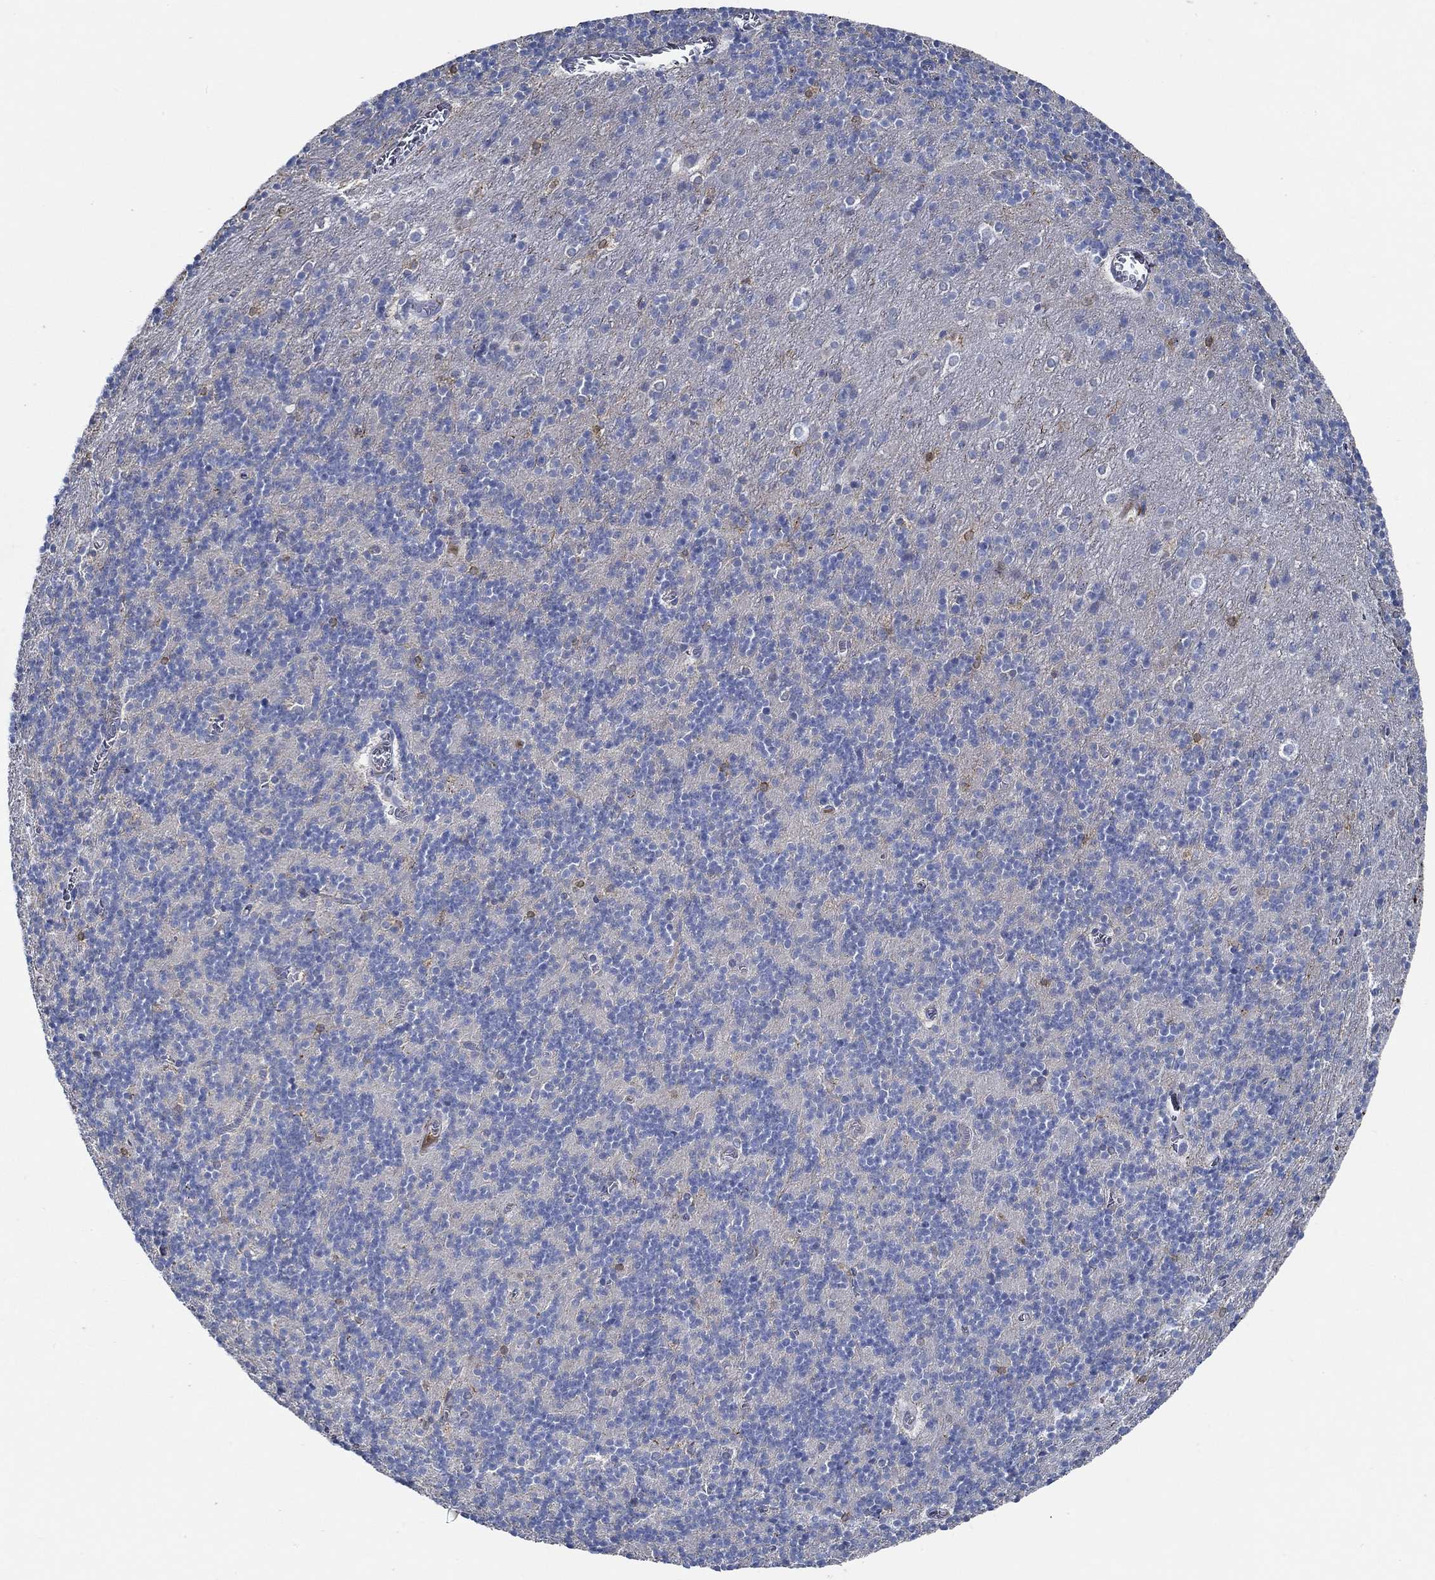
{"staining": {"intensity": "negative", "quantity": "none", "location": "none"}, "tissue": "cerebellum", "cell_type": "Cells in granular layer", "image_type": "normal", "snomed": [{"axis": "morphology", "description": "Normal tissue, NOS"}, {"axis": "topography", "description": "Cerebellum"}], "caption": "Cells in granular layer show no significant protein positivity in benign cerebellum.", "gene": "HECW2", "patient": {"sex": "male", "age": 70}}